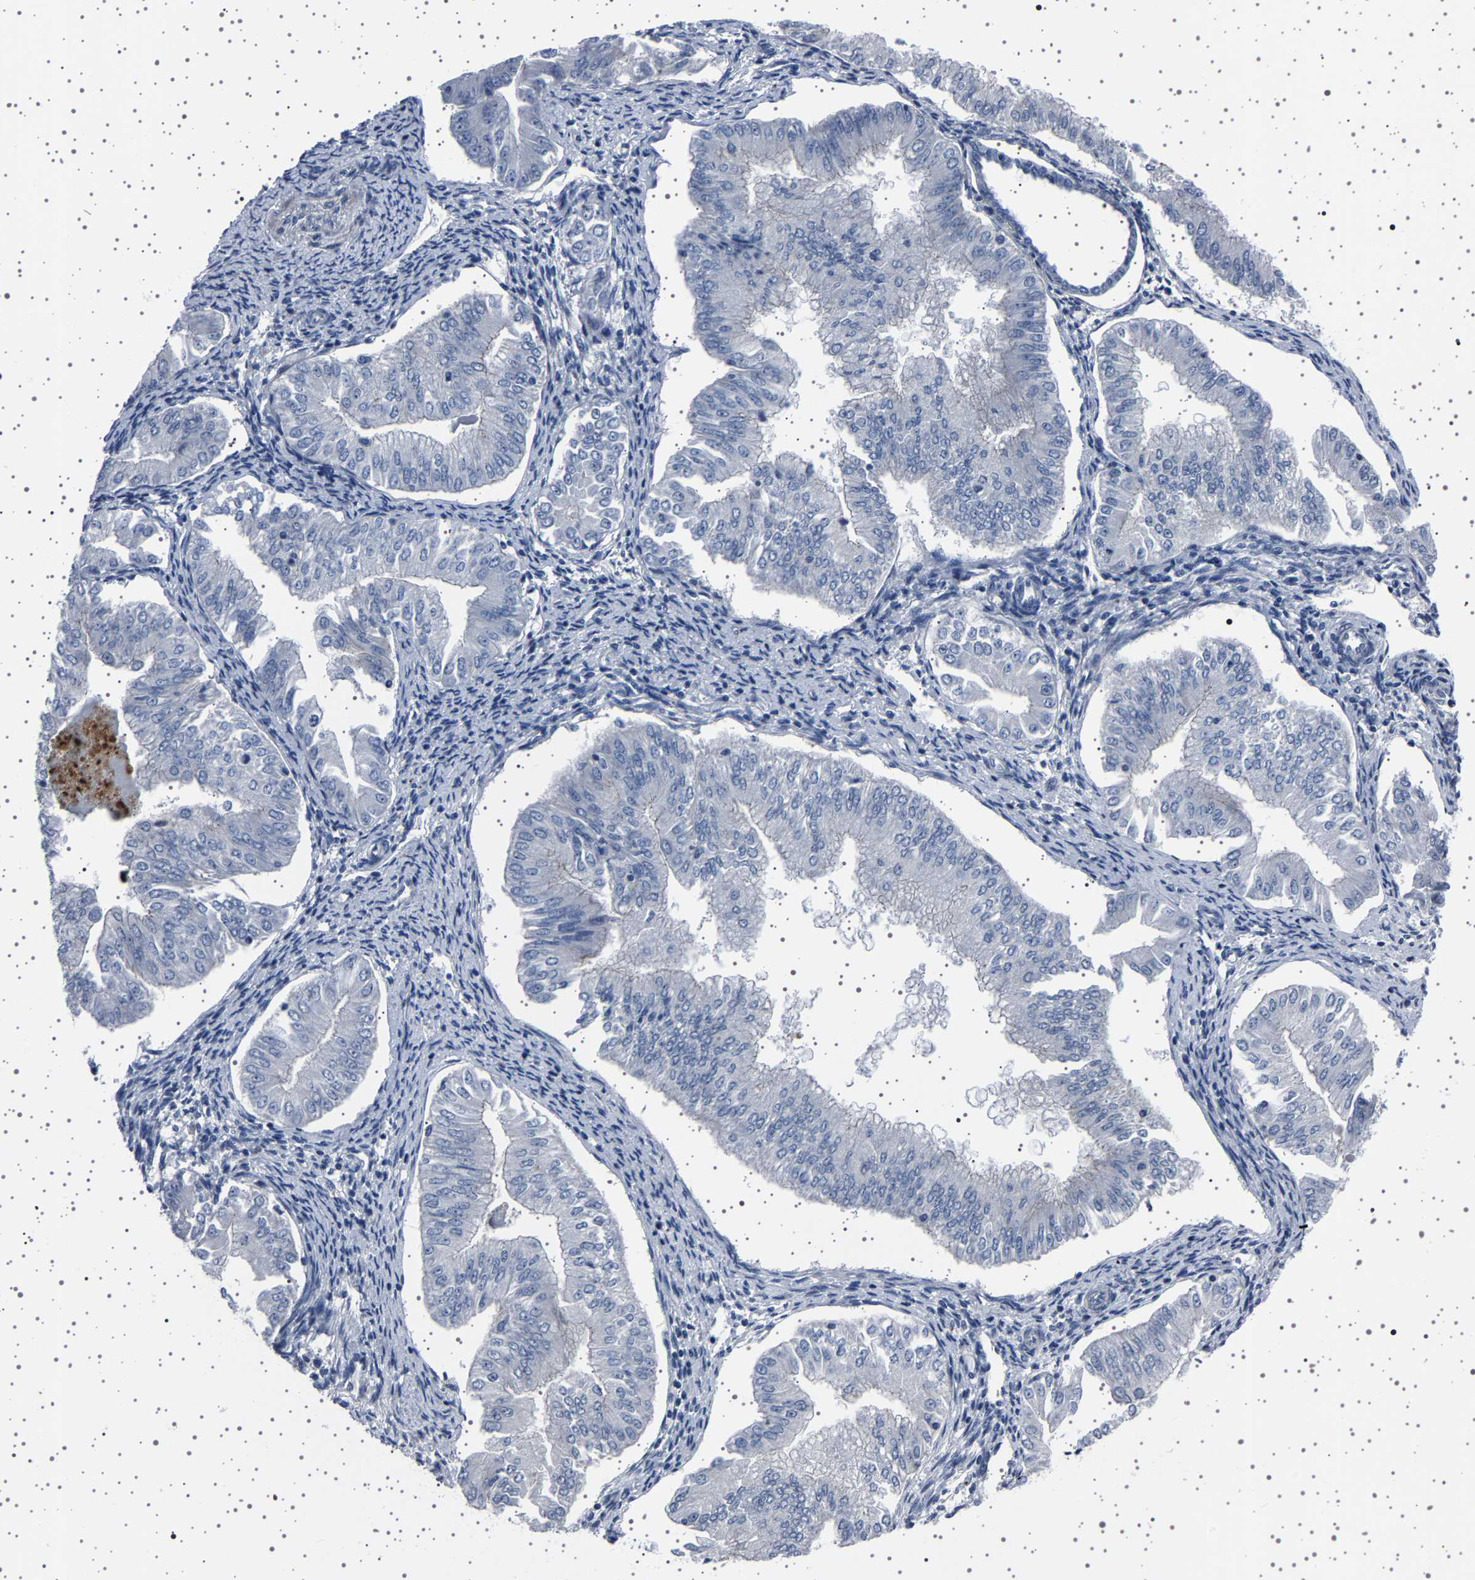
{"staining": {"intensity": "negative", "quantity": "none", "location": "none"}, "tissue": "endometrial cancer", "cell_type": "Tumor cells", "image_type": "cancer", "snomed": [{"axis": "morphology", "description": "Normal tissue, NOS"}, {"axis": "morphology", "description": "Adenocarcinoma, NOS"}, {"axis": "topography", "description": "Endometrium"}], "caption": "Immunohistochemistry image of neoplastic tissue: endometrial cancer (adenocarcinoma) stained with DAB (3,3'-diaminobenzidine) reveals no significant protein staining in tumor cells.", "gene": "PAK5", "patient": {"sex": "female", "age": 53}}